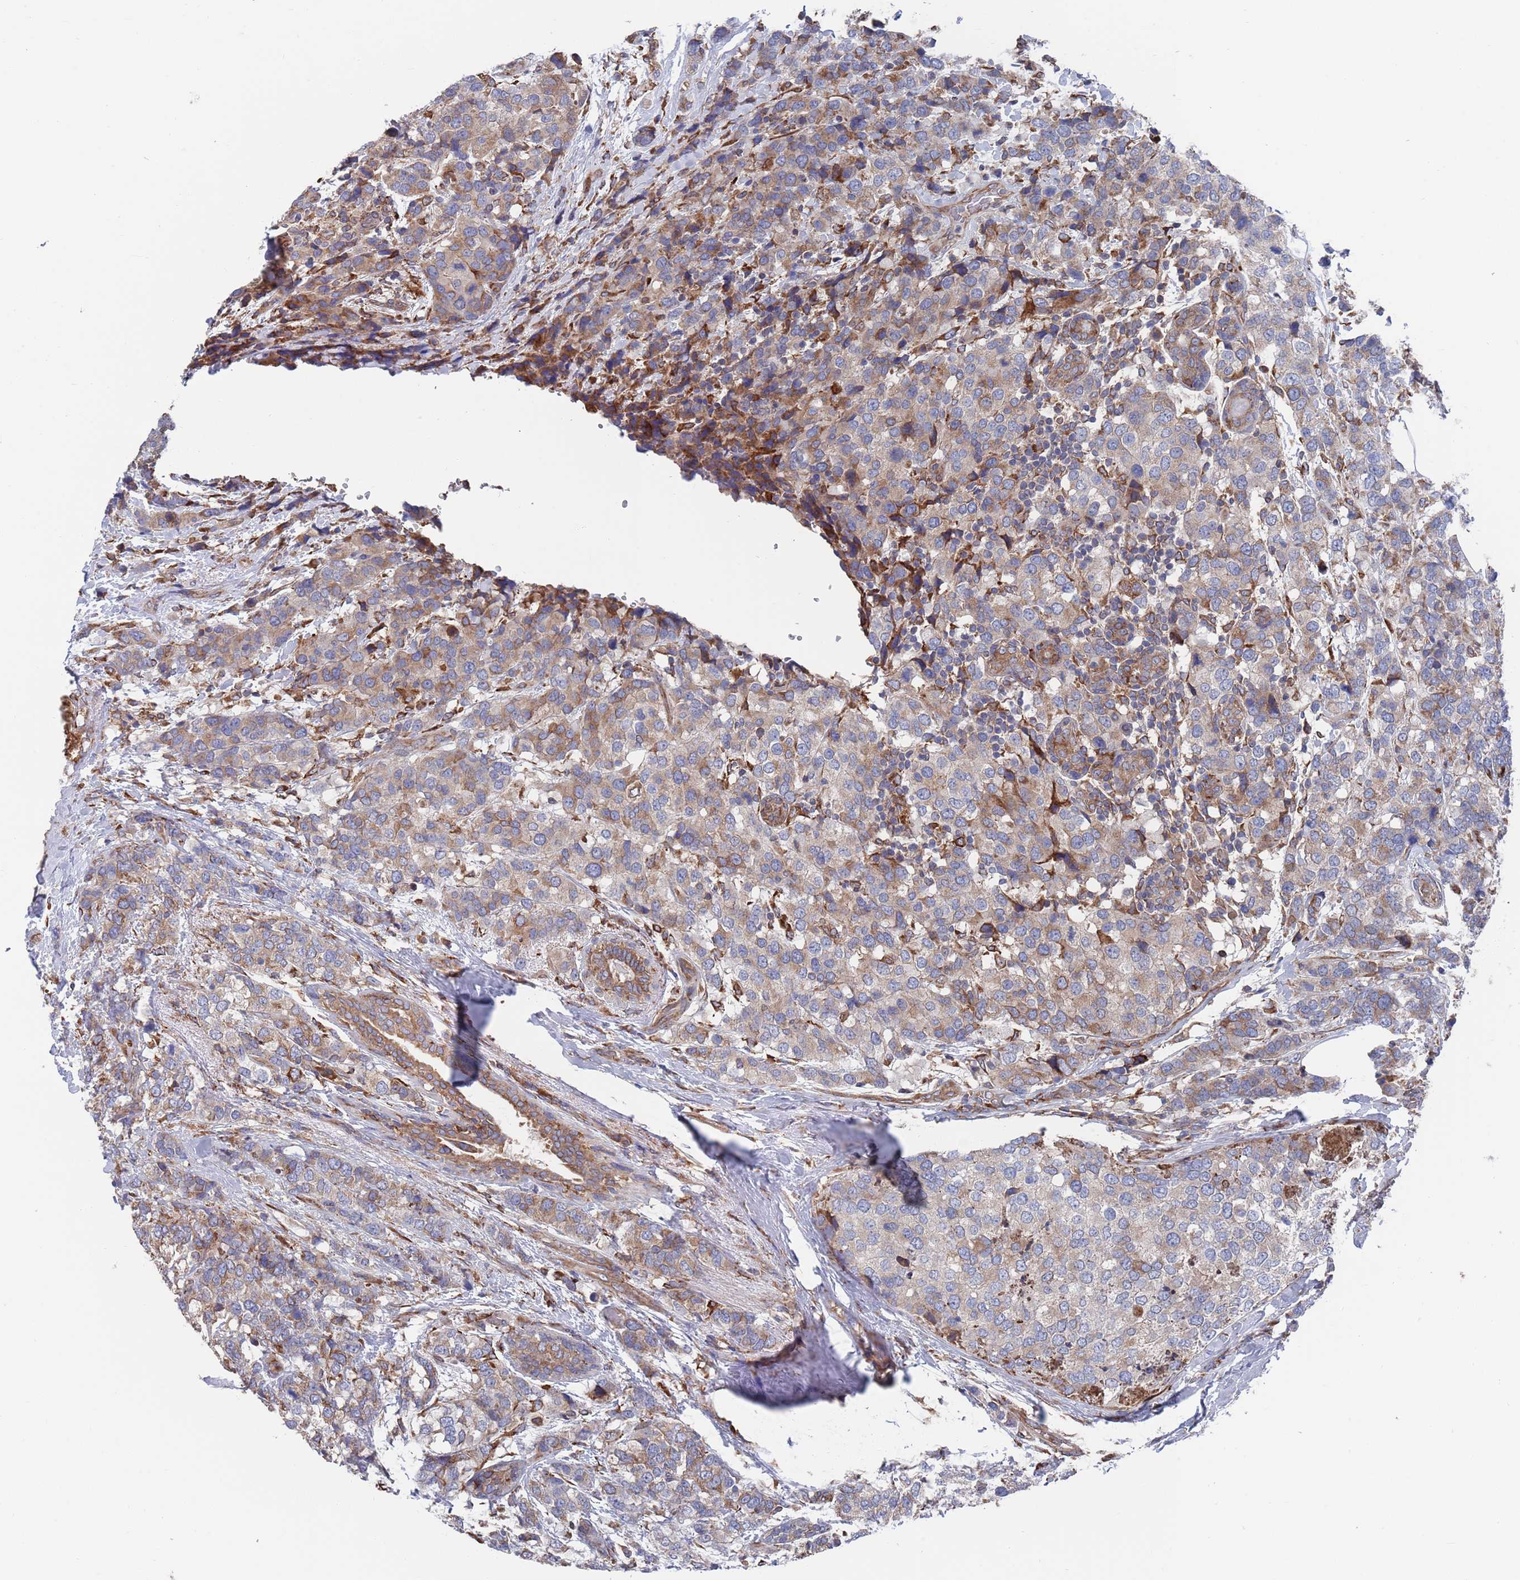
{"staining": {"intensity": "moderate", "quantity": "25%-75%", "location": "cytoplasmic/membranous"}, "tissue": "breast cancer", "cell_type": "Tumor cells", "image_type": "cancer", "snomed": [{"axis": "morphology", "description": "Lobular carcinoma"}, {"axis": "topography", "description": "Breast"}], "caption": "Protein staining displays moderate cytoplasmic/membranous staining in about 25%-75% of tumor cells in breast cancer (lobular carcinoma).", "gene": "GID8", "patient": {"sex": "female", "age": 59}}